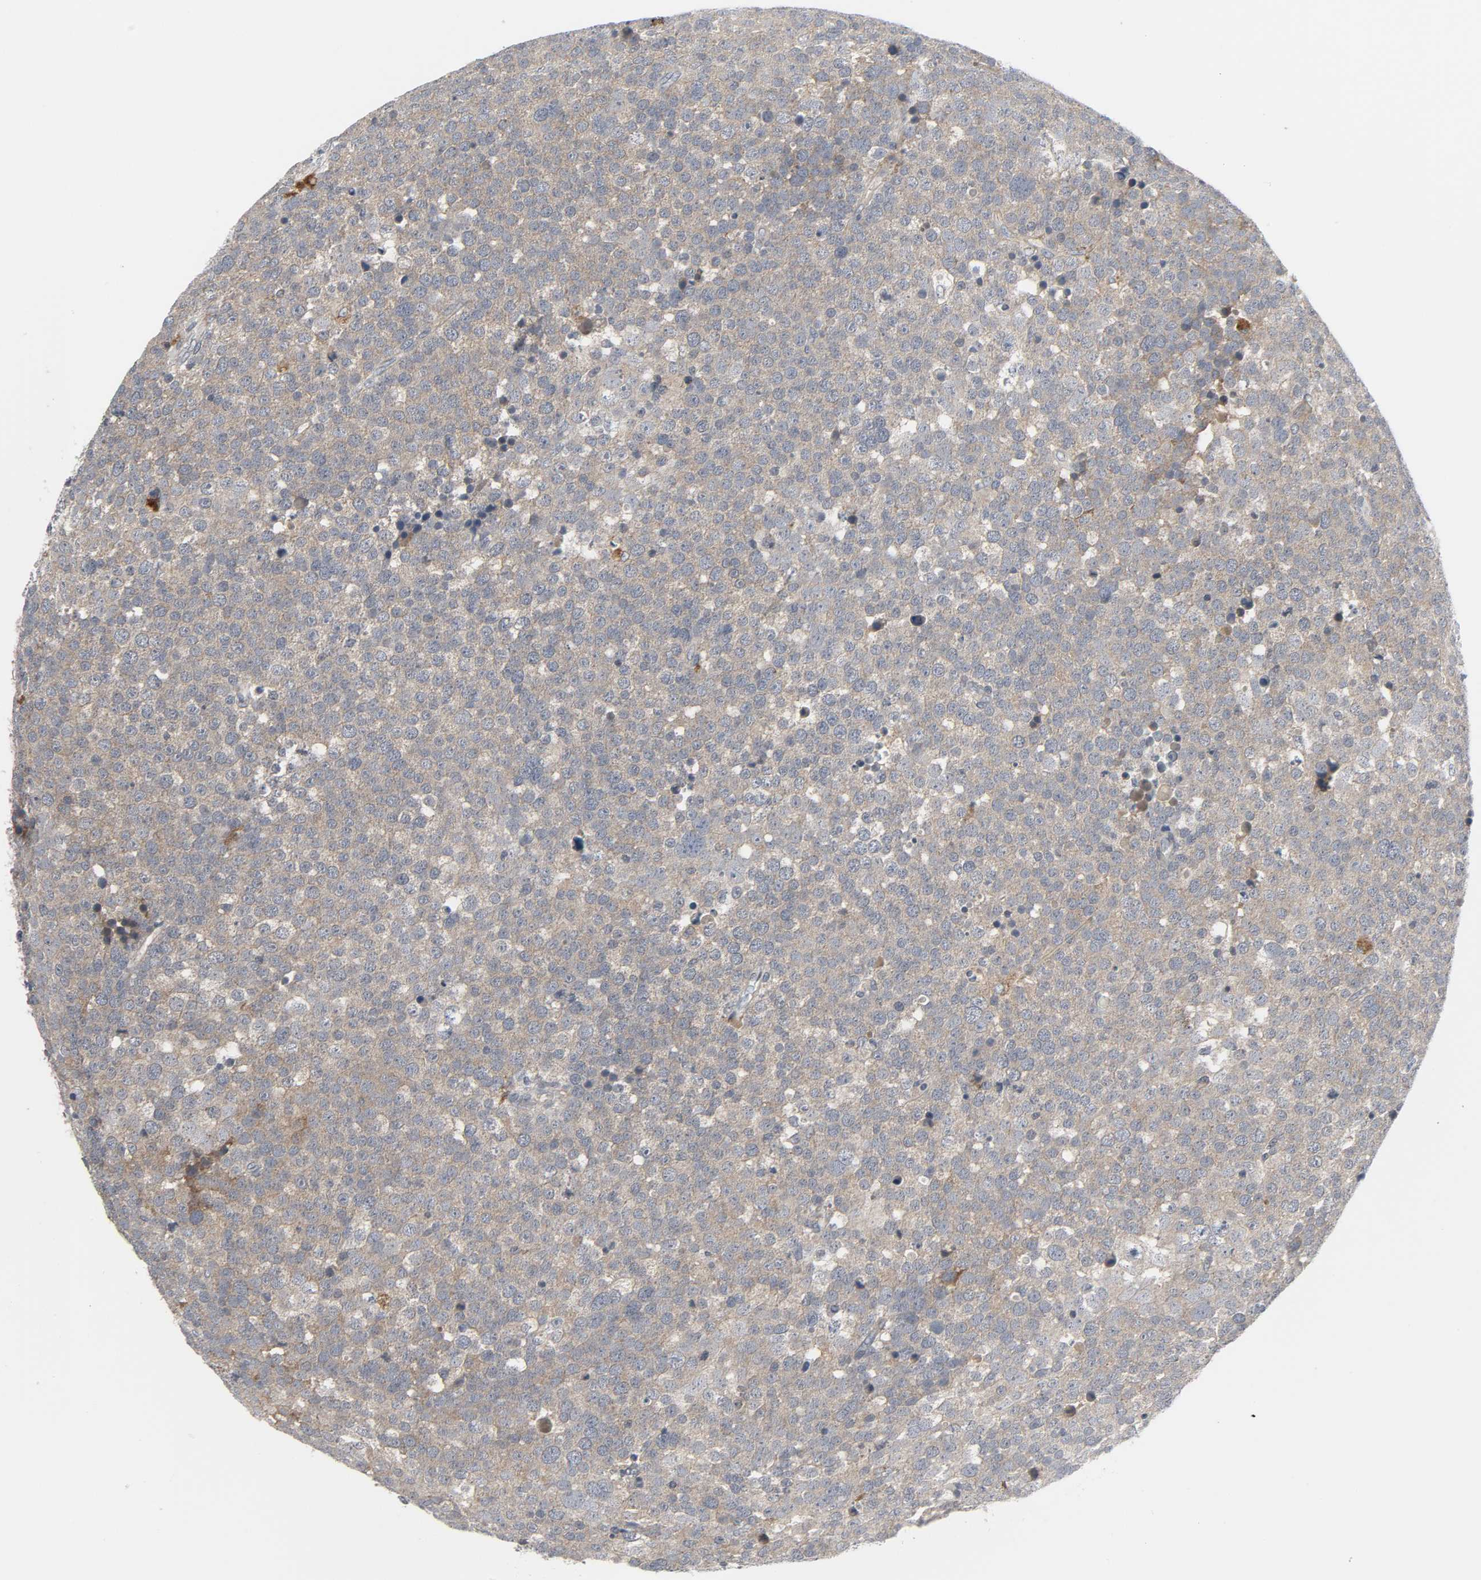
{"staining": {"intensity": "moderate", "quantity": ">75%", "location": "cytoplasmic/membranous"}, "tissue": "testis cancer", "cell_type": "Tumor cells", "image_type": "cancer", "snomed": [{"axis": "morphology", "description": "Seminoma, NOS"}, {"axis": "topography", "description": "Testis"}], "caption": "Testis seminoma was stained to show a protein in brown. There is medium levels of moderate cytoplasmic/membranous staining in approximately >75% of tumor cells.", "gene": "CLIP1", "patient": {"sex": "male", "age": 71}}